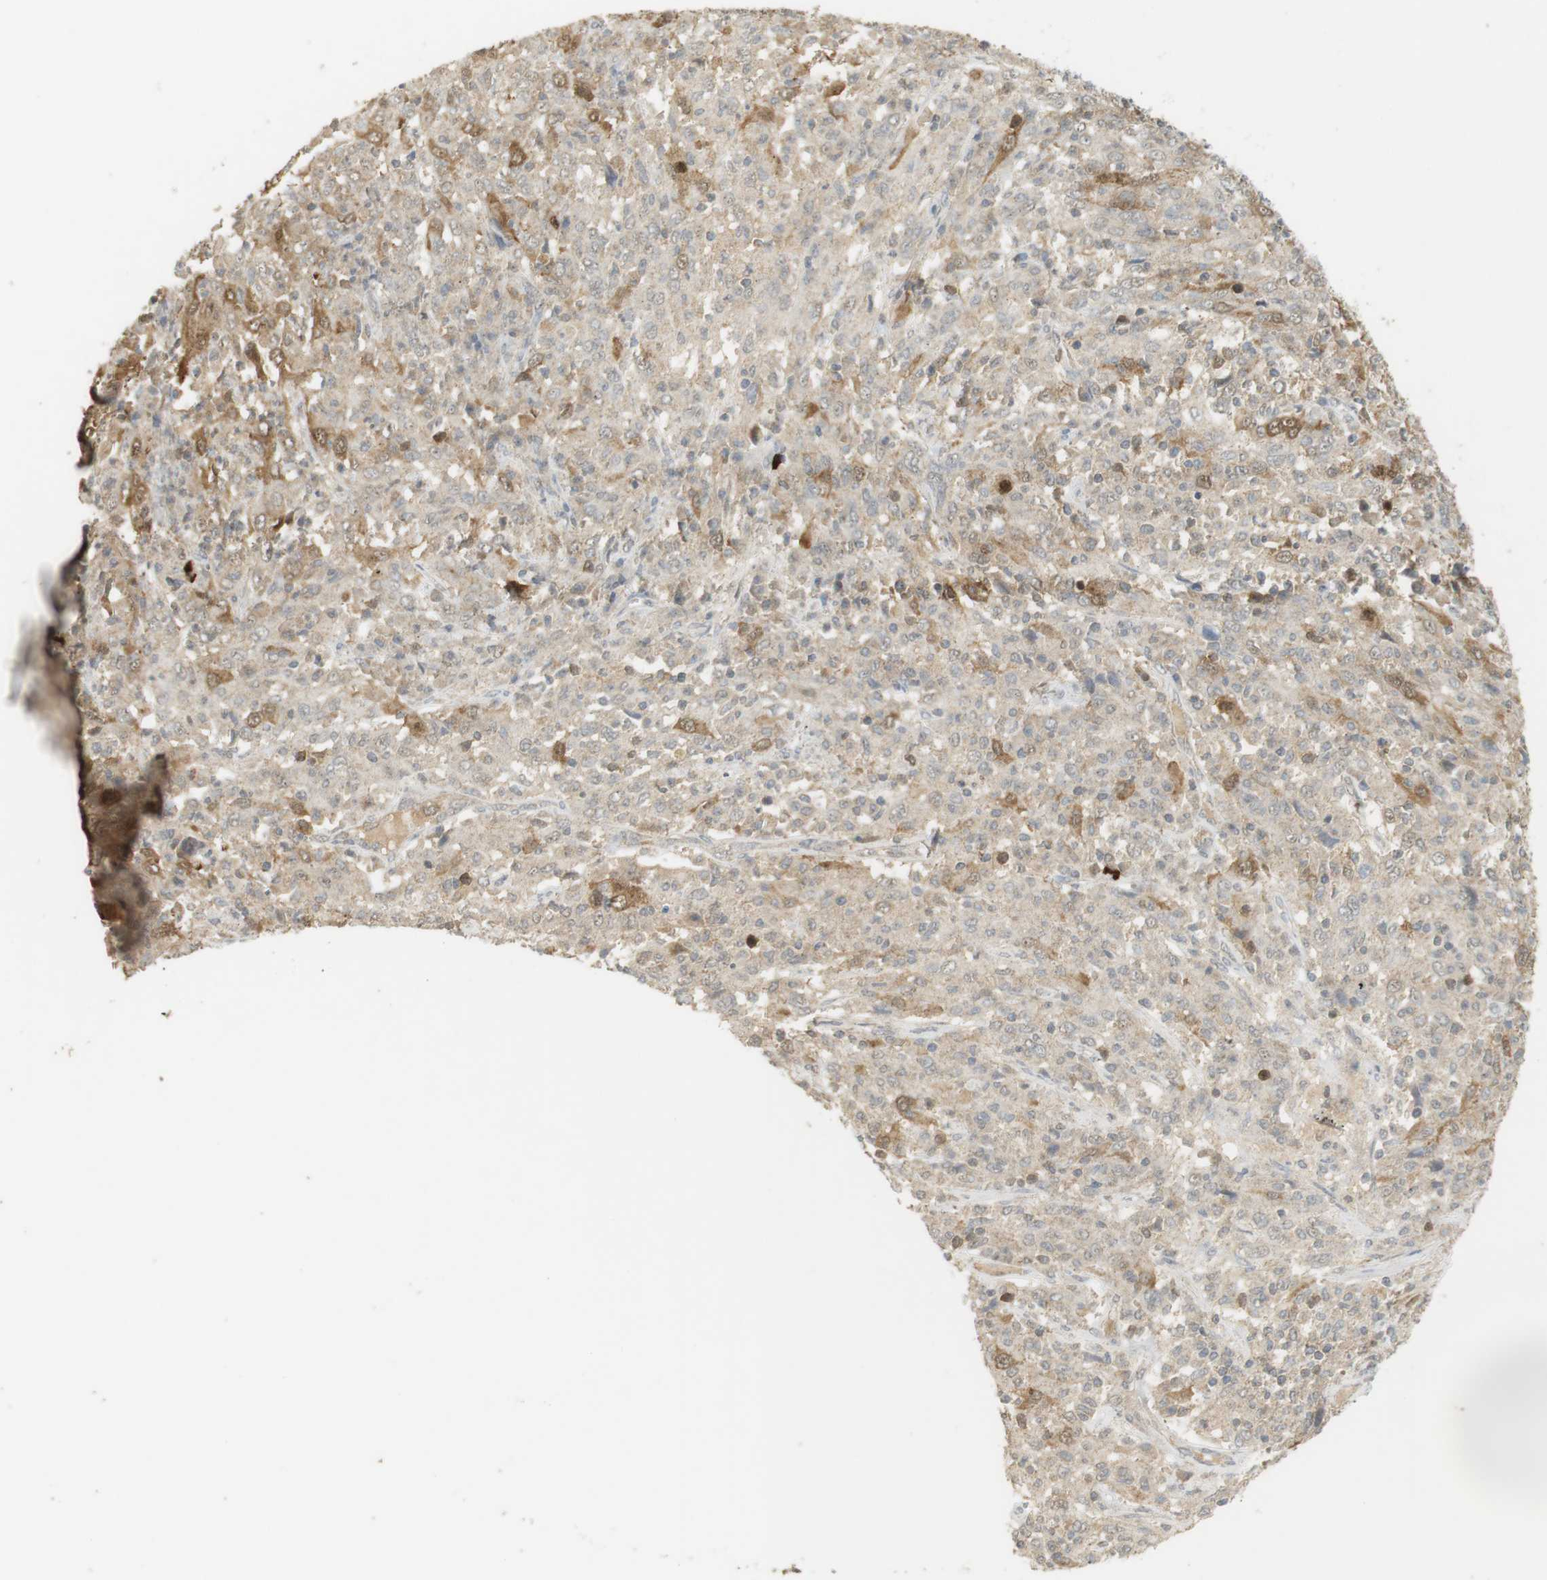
{"staining": {"intensity": "moderate", "quantity": "<25%", "location": "cytoplasmic/membranous"}, "tissue": "cervical cancer", "cell_type": "Tumor cells", "image_type": "cancer", "snomed": [{"axis": "morphology", "description": "Squamous cell carcinoma, NOS"}, {"axis": "topography", "description": "Cervix"}], "caption": "Immunohistochemistry (DAB (3,3'-diaminobenzidine)) staining of cervical cancer (squamous cell carcinoma) shows moderate cytoplasmic/membranous protein staining in about <25% of tumor cells.", "gene": "TTK", "patient": {"sex": "female", "age": 46}}